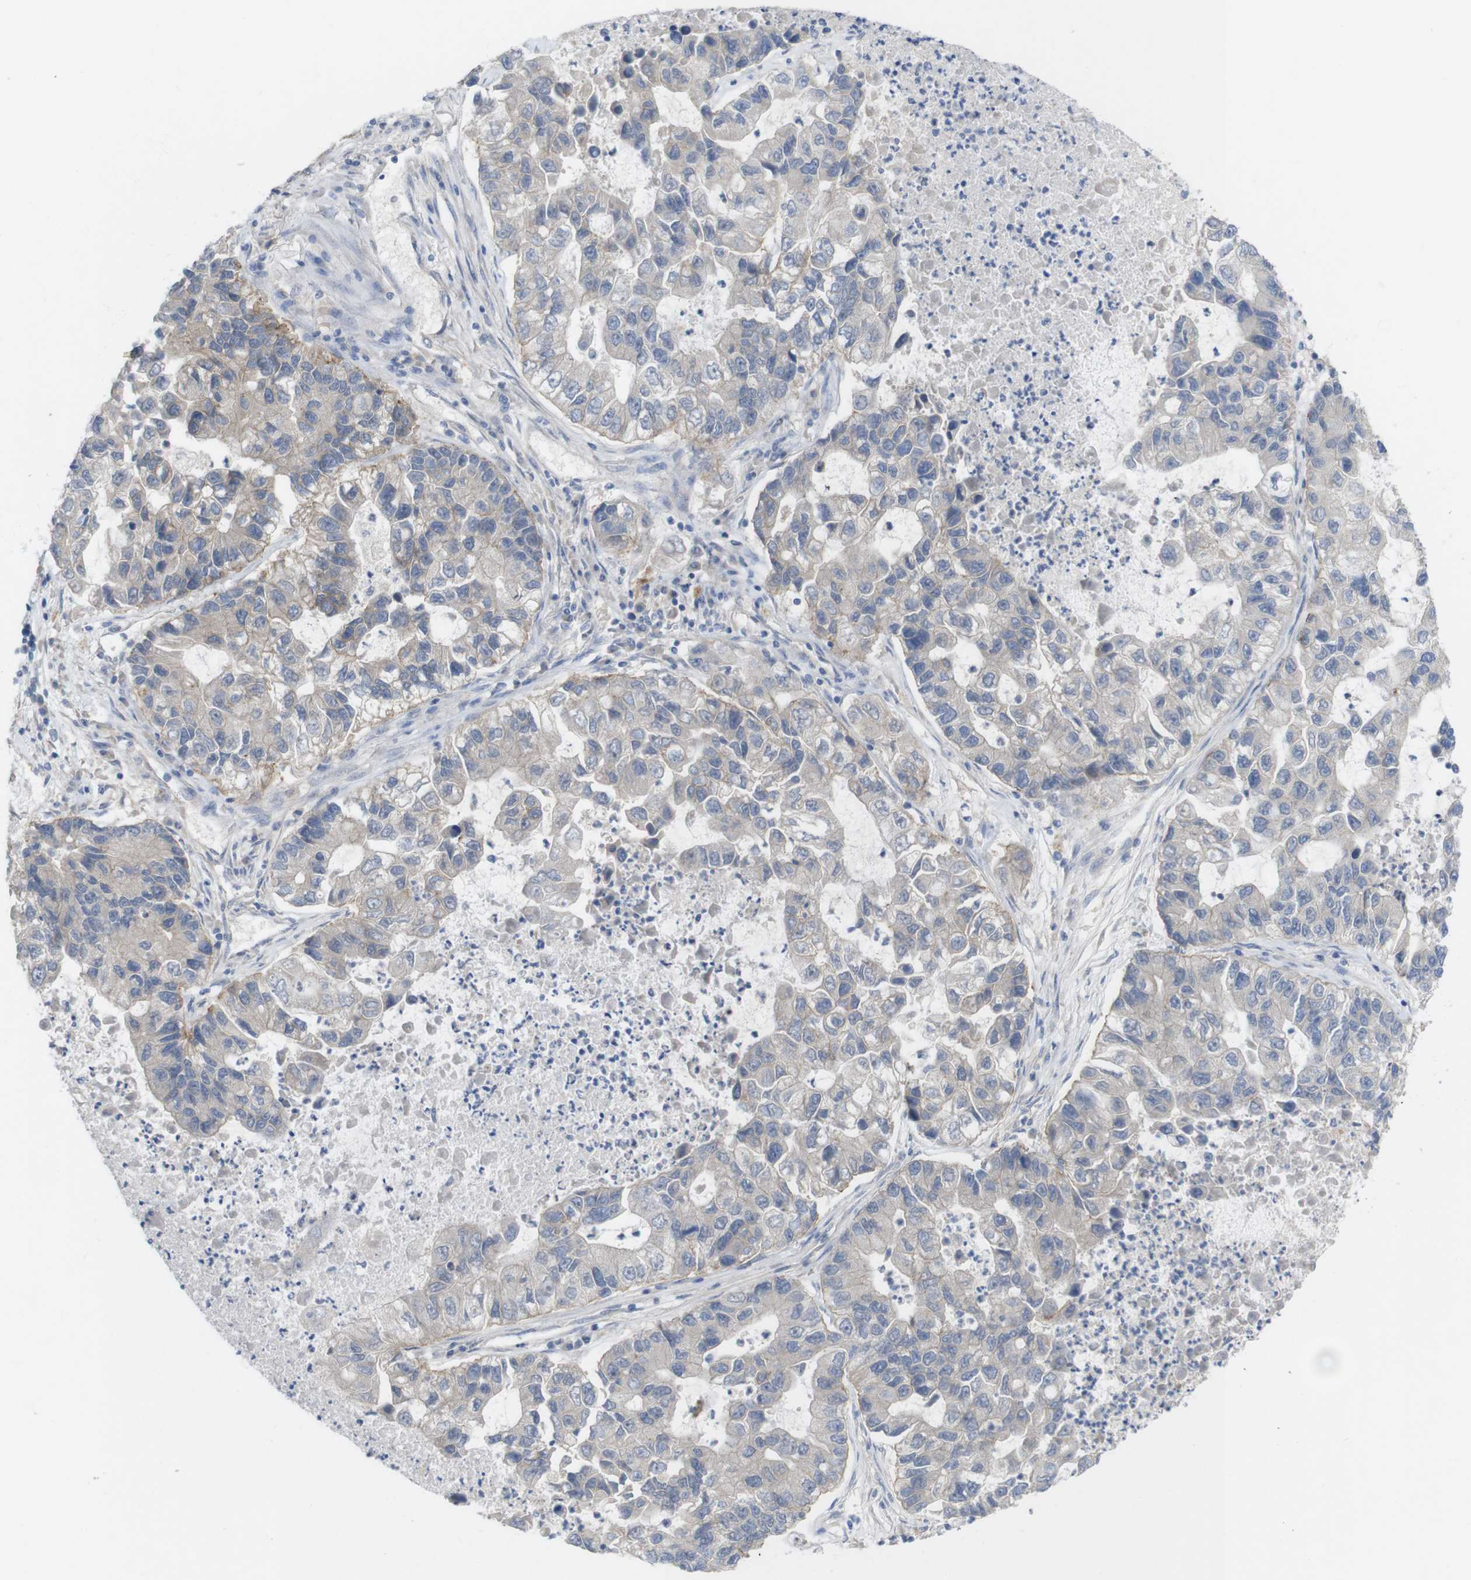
{"staining": {"intensity": "negative", "quantity": "none", "location": "none"}, "tissue": "lung cancer", "cell_type": "Tumor cells", "image_type": "cancer", "snomed": [{"axis": "morphology", "description": "Adenocarcinoma, NOS"}, {"axis": "topography", "description": "Lung"}], "caption": "An image of adenocarcinoma (lung) stained for a protein exhibits no brown staining in tumor cells.", "gene": "KIDINS220", "patient": {"sex": "female", "age": 51}}